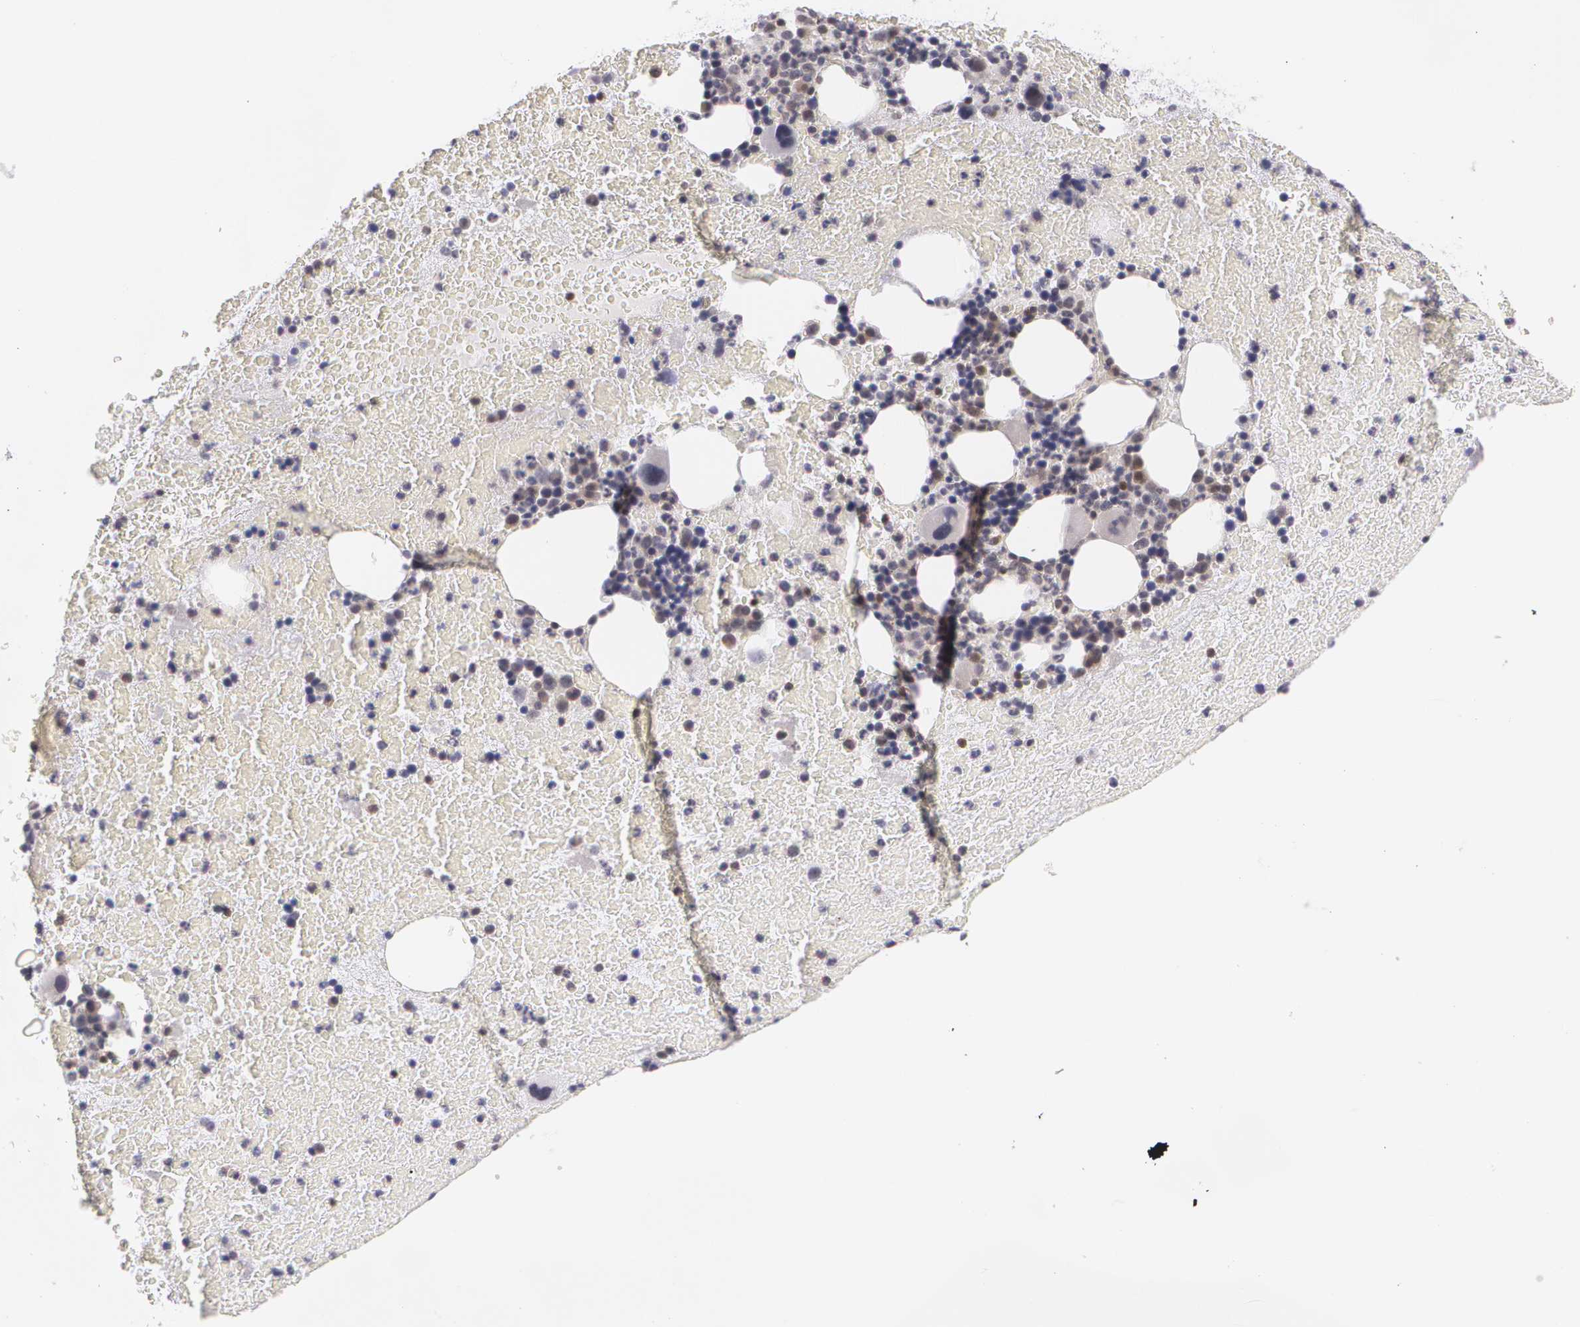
{"staining": {"intensity": "weak", "quantity": "<25%", "location": "cytoplasmic/membranous"}, "tissue": "bone marrow", "cell_type": "Hematopoietic cells", "image_type": "normal", "snomed": [{"axis": "morphology", "description": "Normal tissue, NOS"}, {"axis": "topography", "description": "Bone marrow"}], "caption": "This is an immunohistochemistry (IHC) image of unremarkable human bone marrow. There is no expression in hematopoietic cells.", "gene": "BCL10", "patient": {"sex": "female", "age": 71}}